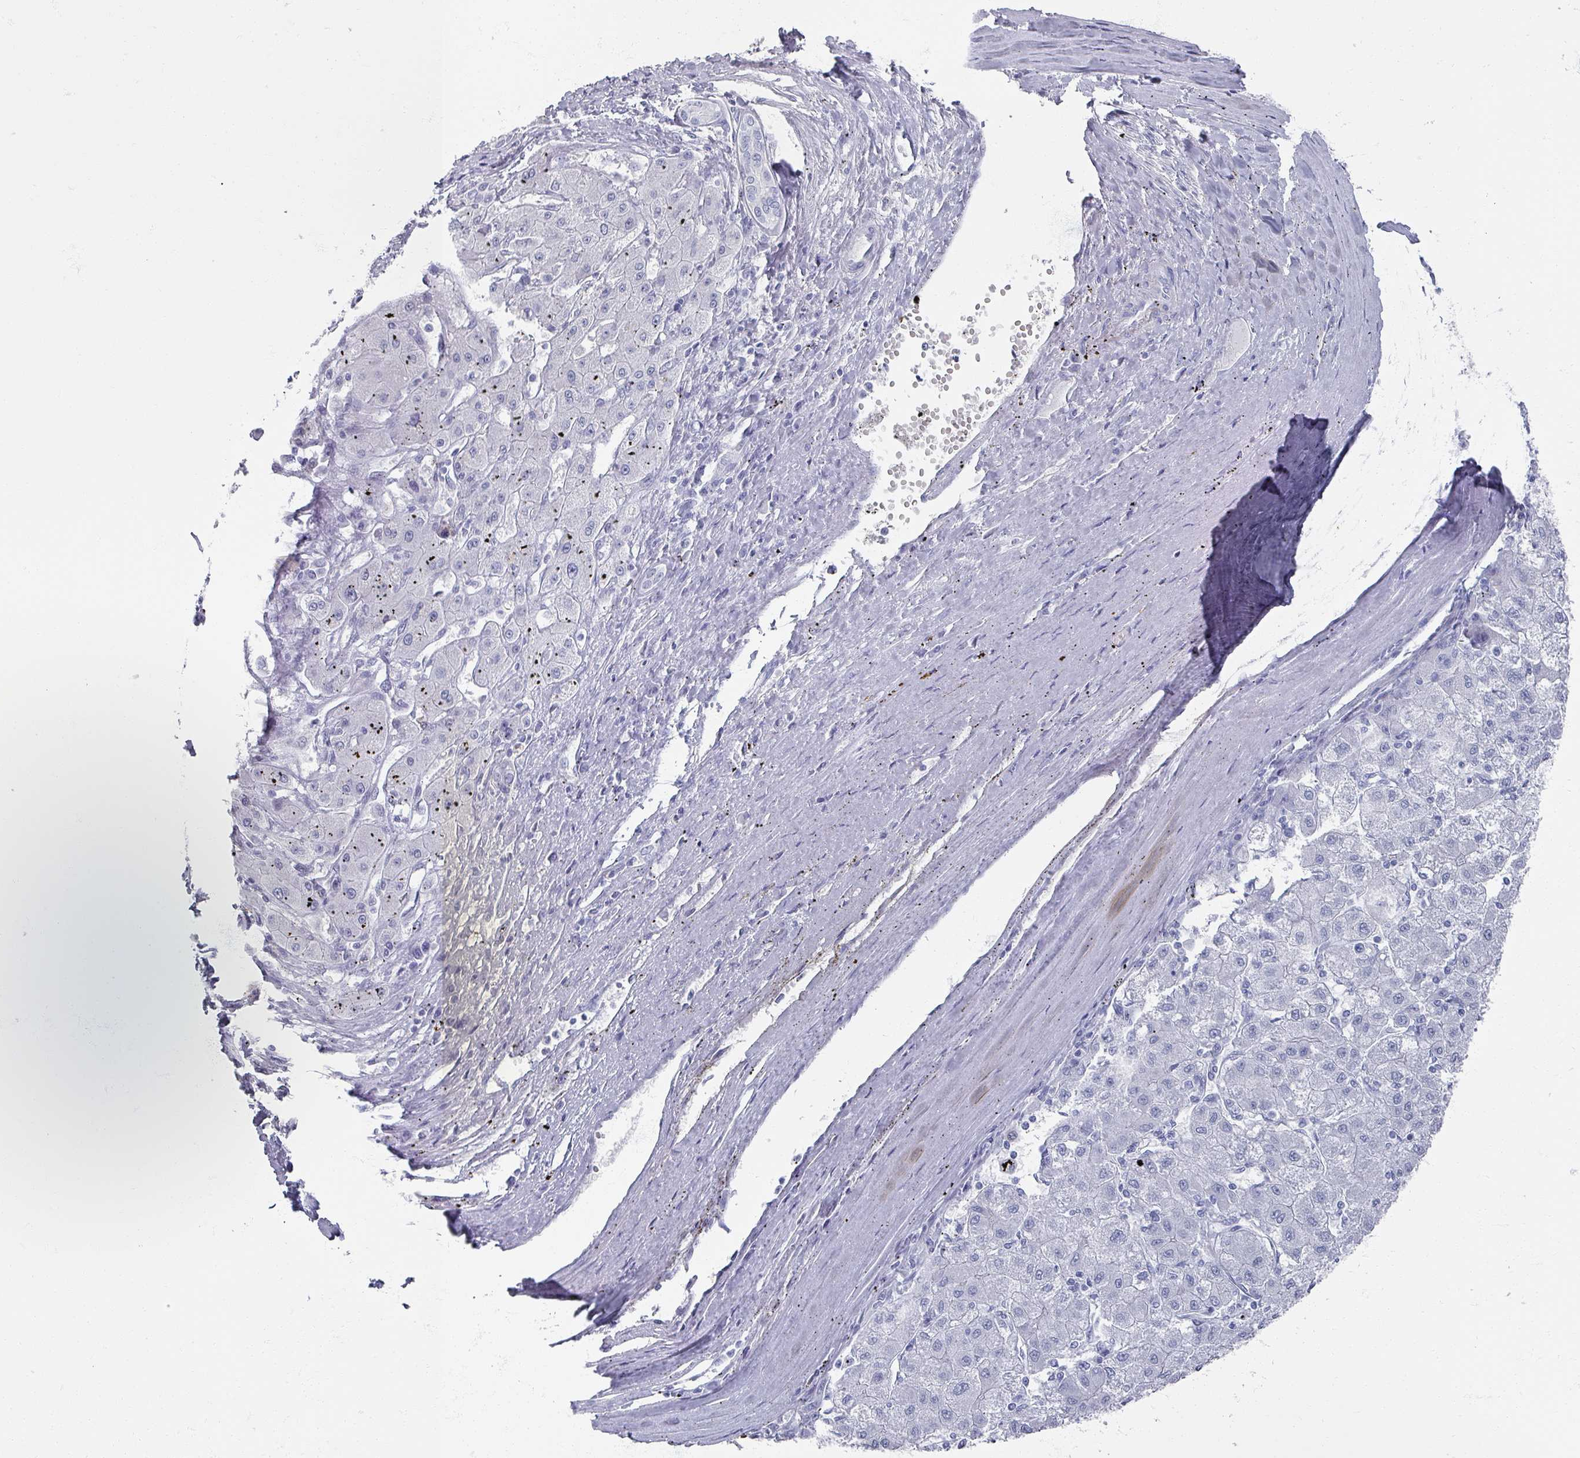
{"staining": {"intensity": "negative", "quantity": "none", "location": "none"}, "tissue": "liver cancer", "cell_type": "Tumor cells", "image_type": "cancer", "snomed": [{"axis": "morphology", "description": "Carcinoma, Hepatocellular, NOS"}, {"axis": "topography", "description": "Liver"}], "caption": "Tumor cells are negative for brown protein staining in liver cancer. (Stains: DAB (3,3'-diaminobenzidine) immunohistochemistry (IHC) with hematoxylin counter stain, Microscopy: brightfield microscopy at high magnification).", "gene": "OMG", "patient": {"sex": "male", "age": 72}}